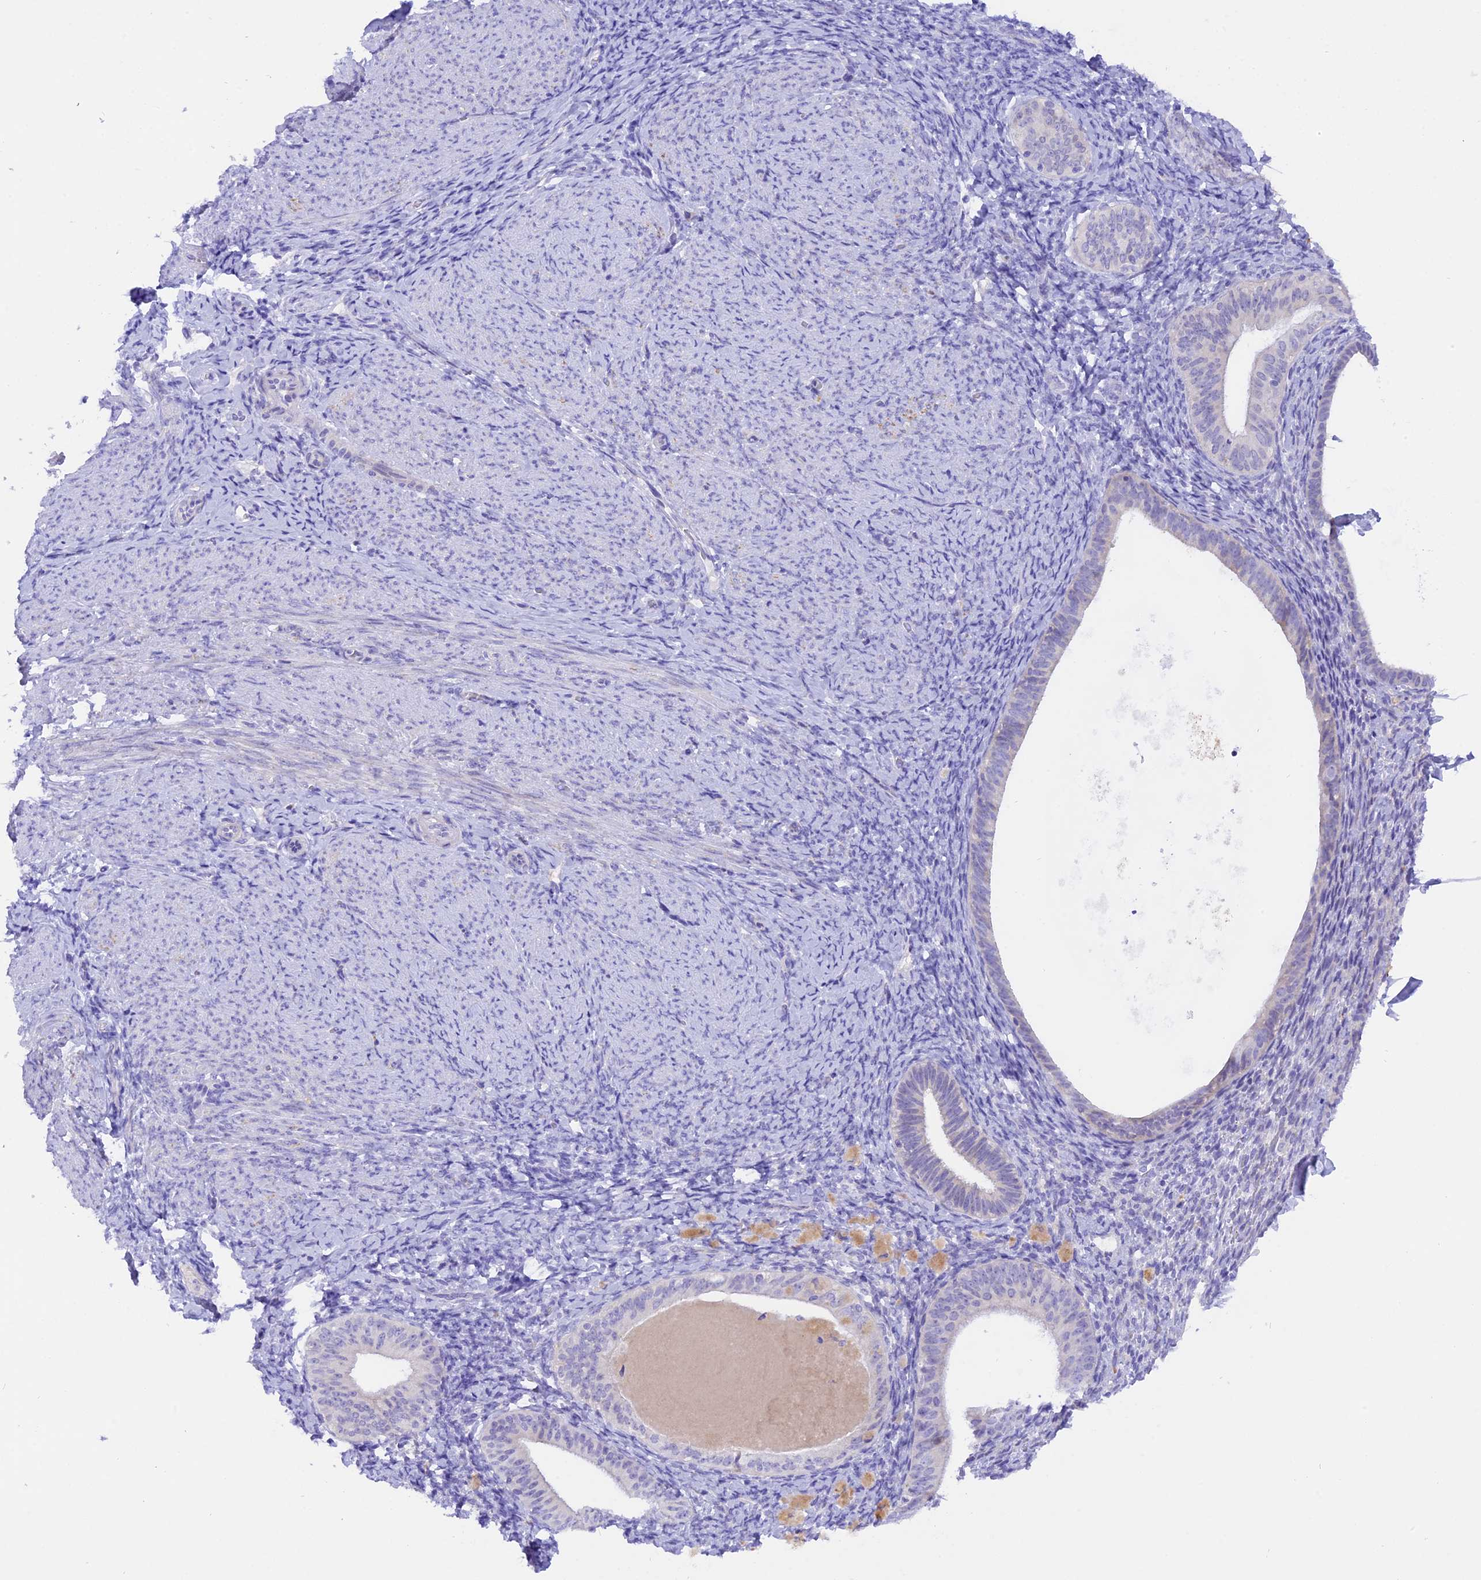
{"staining": {"intensity": "negative", "quantity": "none", "location": "none"}, "tissue": "endometrium", "cell_type": "Cells in endometrial stroma", "image_type": "normal", "snomed": [{"axis": "morphology", "description": "Normal tissue, NOS"}, {"axis": "topography", "description": "Endometrium"}], "caption": "There is no significant positivity in cells in endometrial stroma of endometrium. Nuclei are stained in blue.", "gene": "COL6A5", "patient": {"sex": "female", "age": 65}}